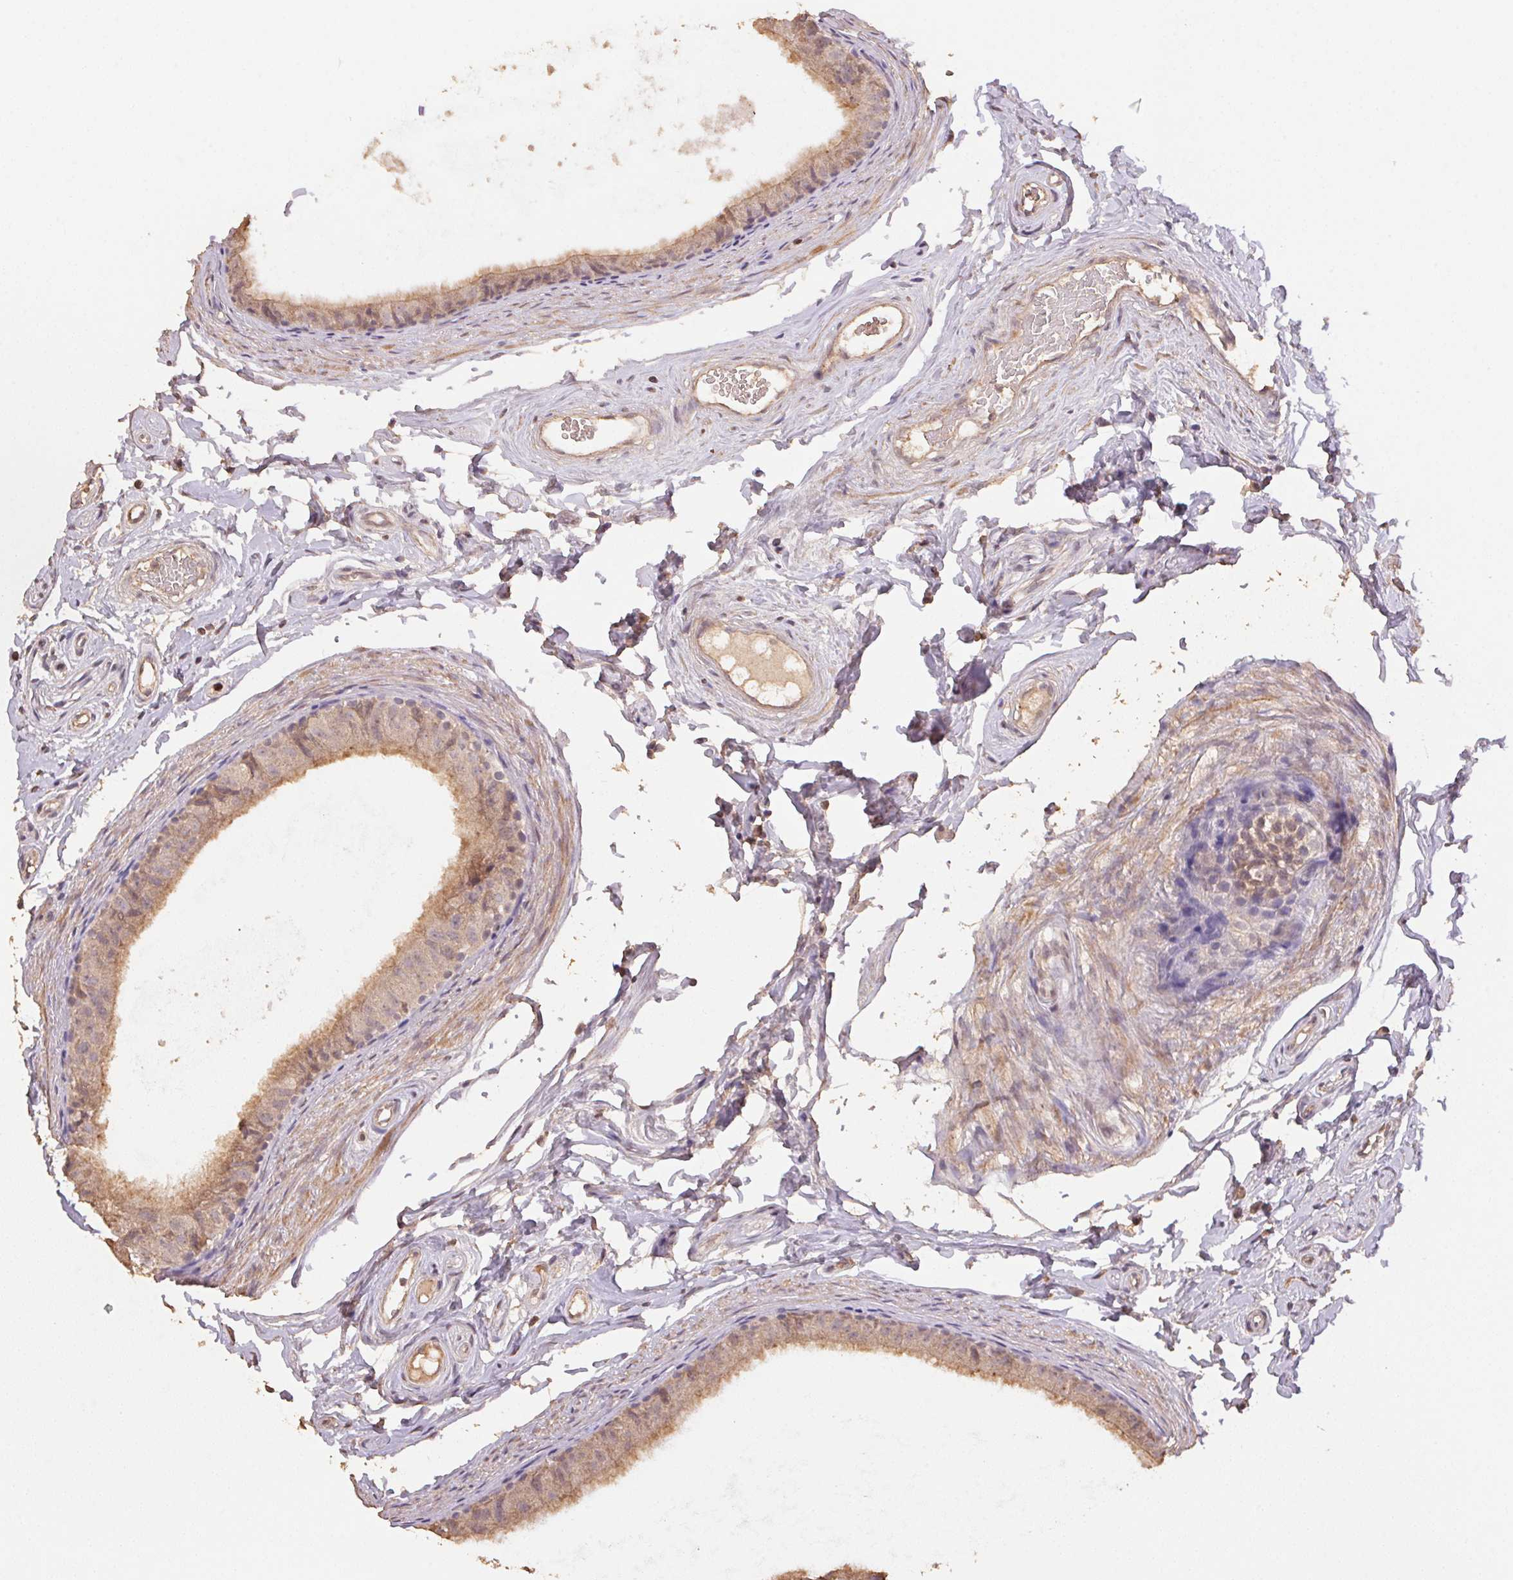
{"staining": {"intensity": "moderate", "quantity": "25%-75%", "location": "cytoplasmic/membranous"}, "tissue": "epididymis", "cell_type": "Glandular cells", "image_type": "normal", "snomed": [{"axis": "morphology", "description": "Normal tissue, NOS"}, {"axis": "topography", "description": "Epididymis"}], "caption": "Protein expression analysis of benign human epididymis reveals moderate cytoplasmic/membranous positivity in about 25%-75% of glandular cells. (Stains: DAB (3,3'-diaminobenzidine) in brown, nuclei in blue, Microscopy: brightfield microscopy at high magnification).", "gene": "CENPF", "patient": {"sex": "male", "age": 45}}